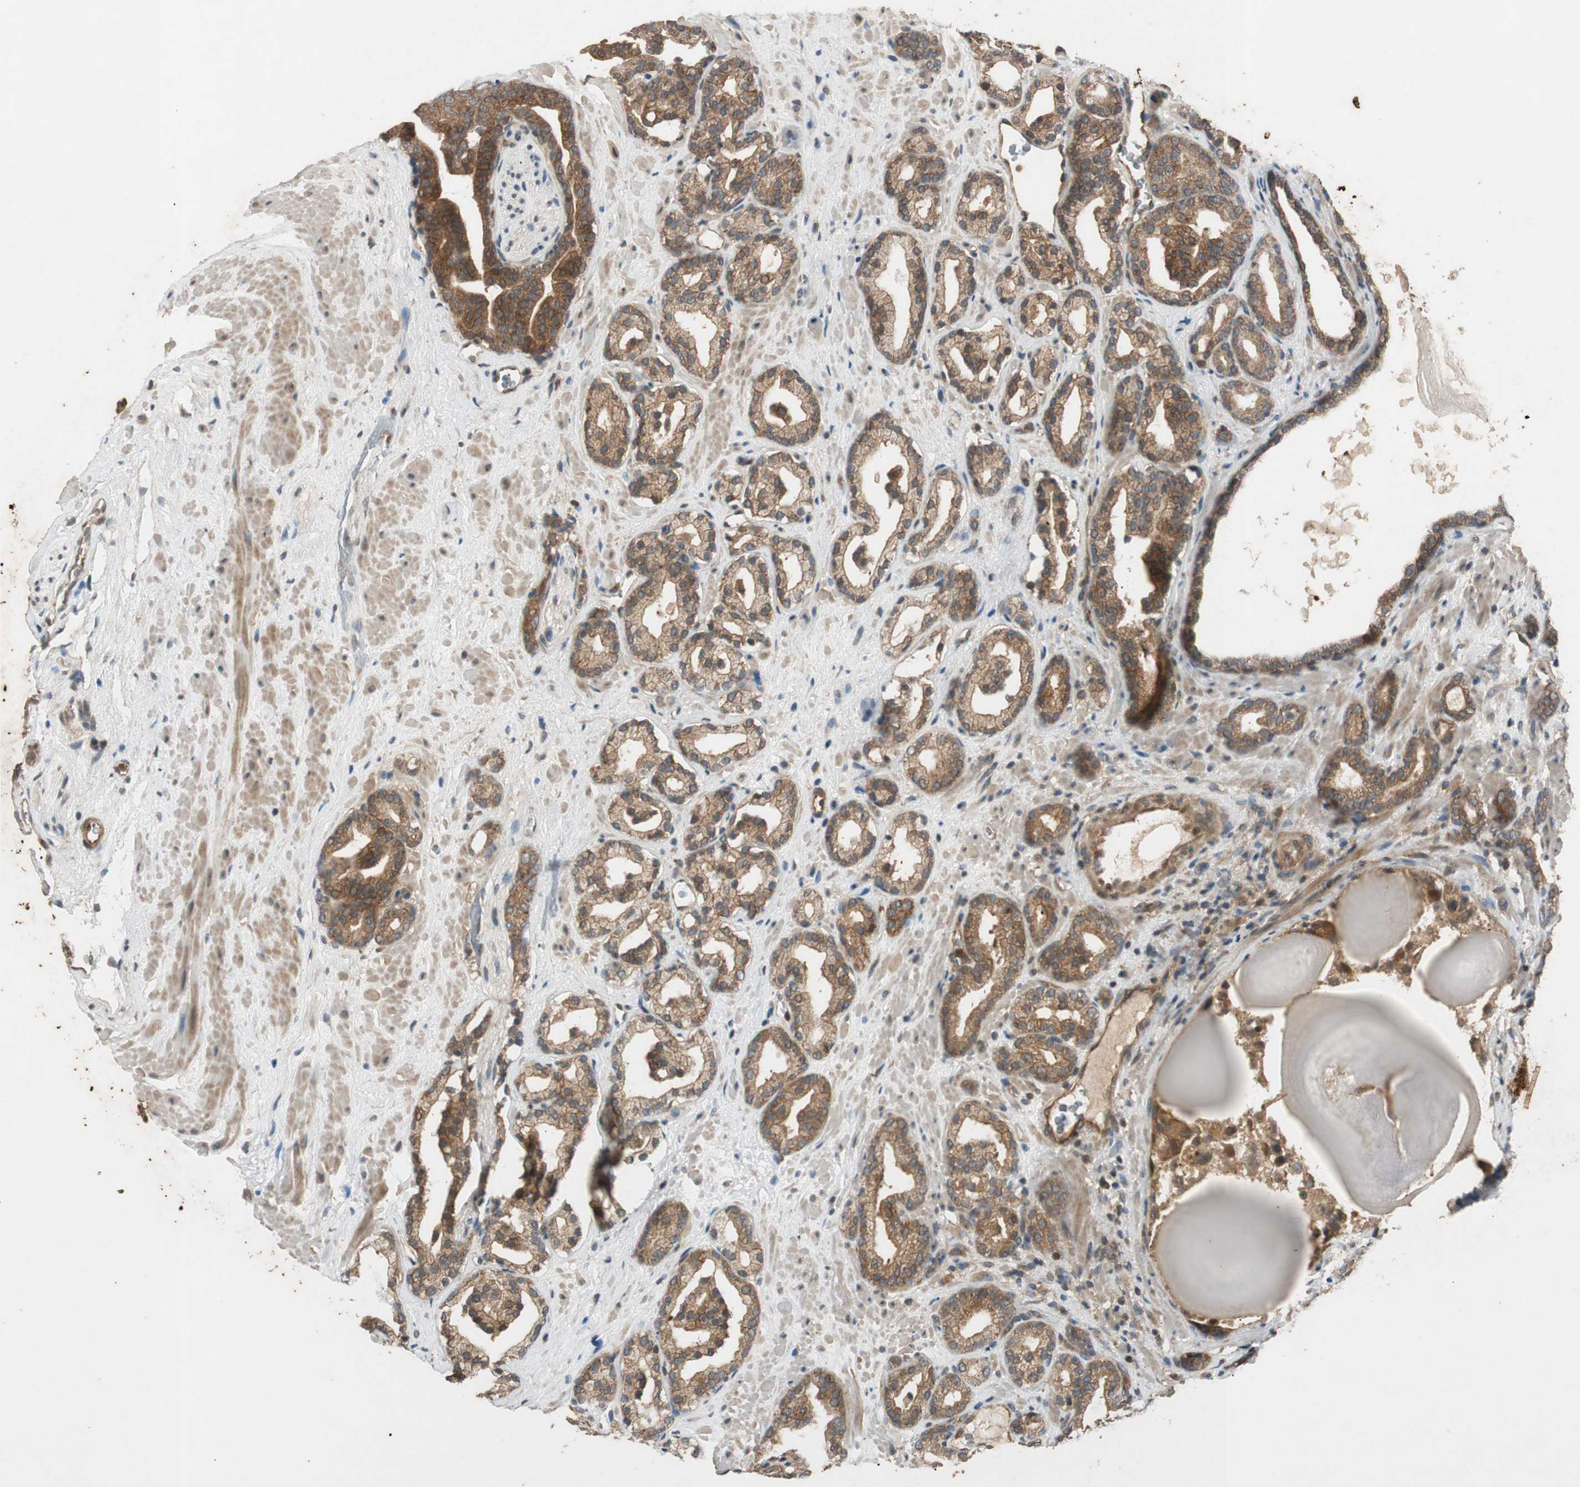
{"staining": {"intensity": "moderate", "quantity": ">75%", "location": "cytoplasmic/membranous"}, "tissue": "prostate cancer", "cell_type": "Tumor cells", "image_type": "cancer", "snomed": [{"axis": "morphology", "description": "Adenocarcinoma, Low grade"}, {"axis": "topography", "description": "Prostate"}], "caption": "Prostate cancer (adenocarcinoma (low-grade)) tissue reveals moderate cytoplasmic/membranous staining in about >75% of tumor cells", "gene": "EPHA8", "patient": {"sex": "male", "age": 63}}